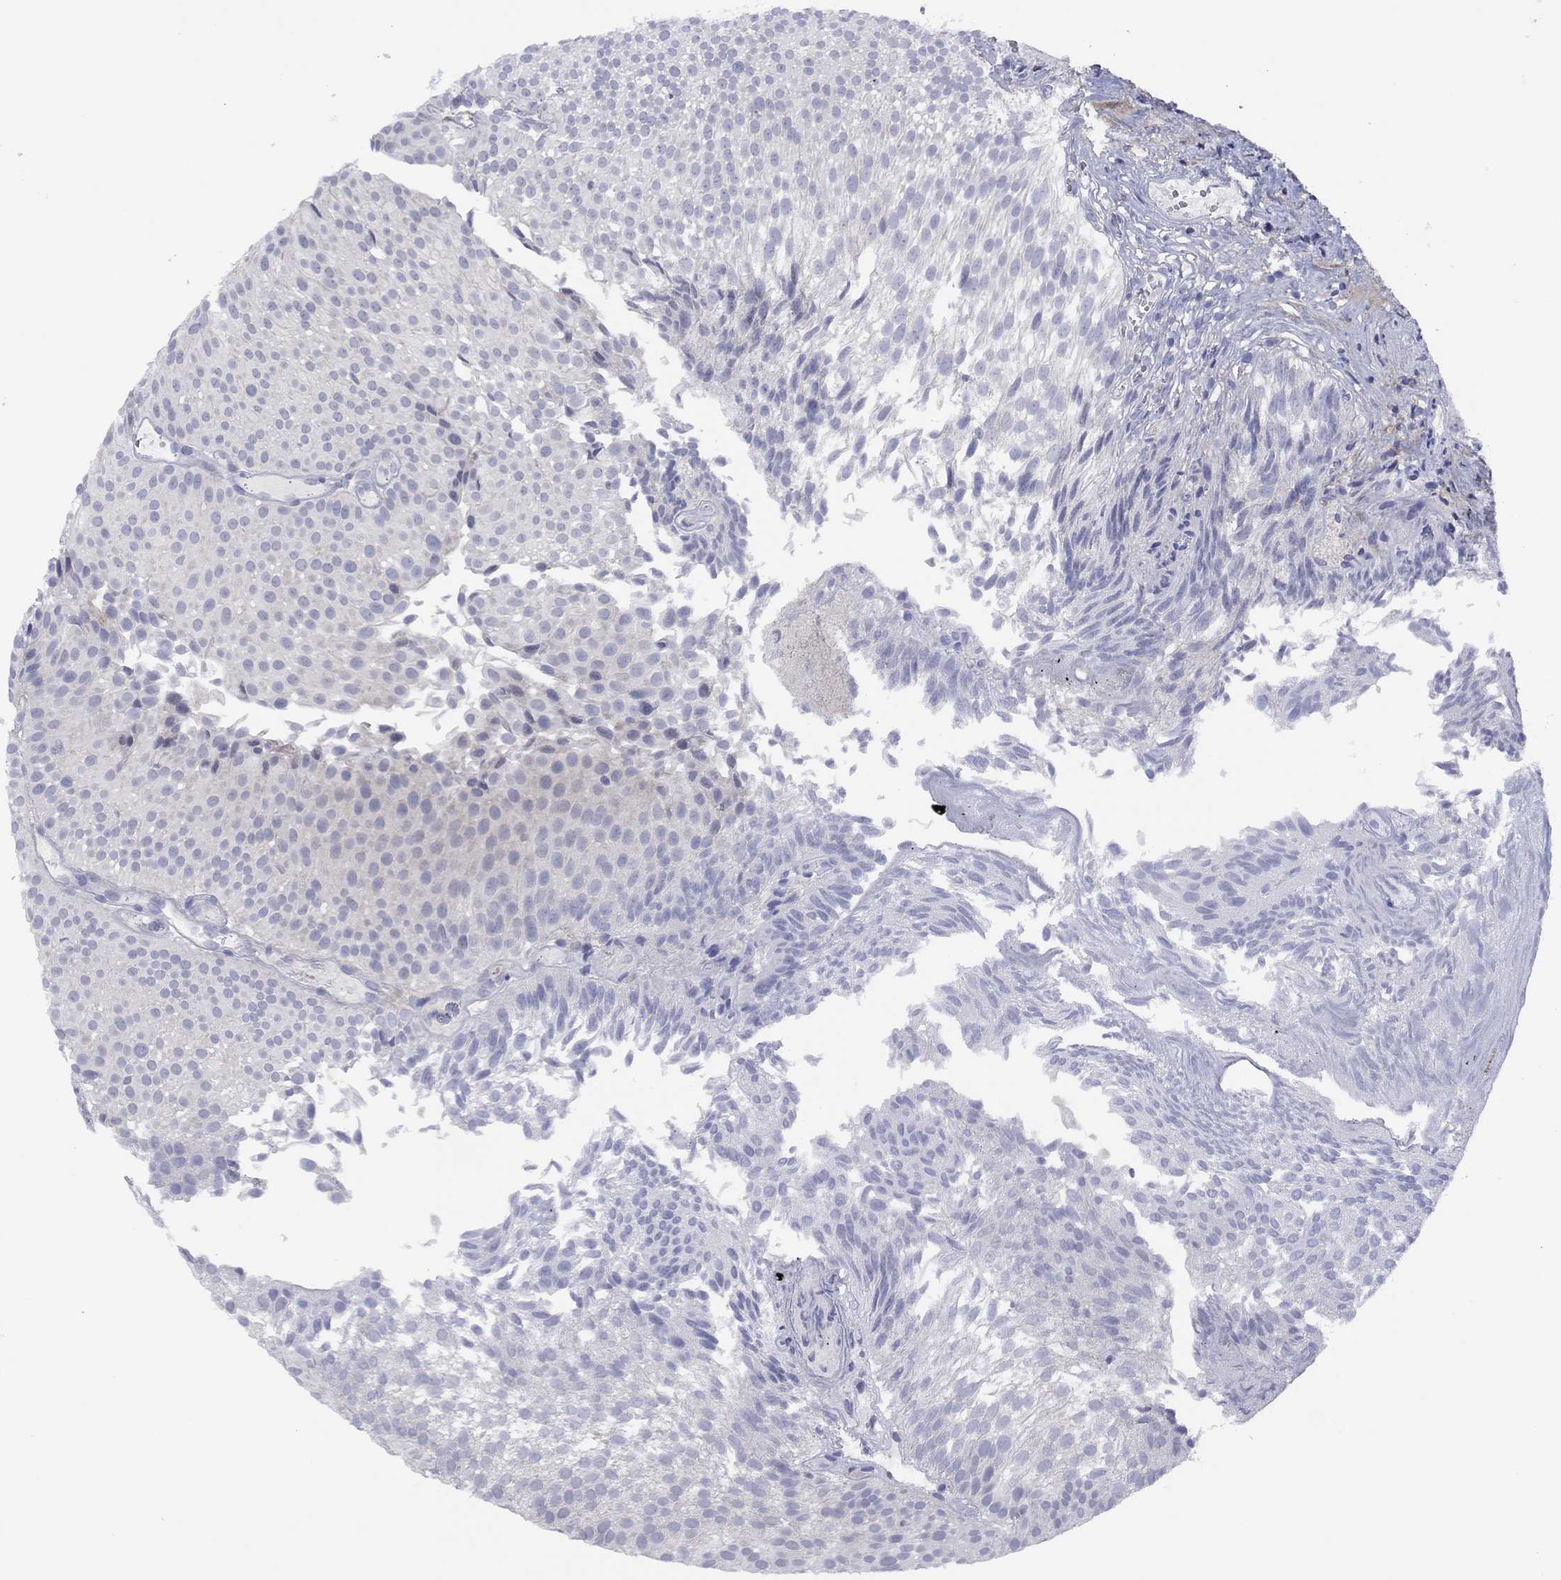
{"staining": {"intensity": "negative", "quantity": "none", "location": "none"}, "tissue": "urothelial cancer", "cell_type": "Tumor cells", "image_type": "cancer", "snomed": [{"axis": "morphology", "description": "Urothelial carcinoma, Low grade"}, {"axis": "topography", "description": "Urinary bladder"}], "caption": "High magnification brightfield microscopy of urothelial cancer stained with DAB (brown) and counterstained with hematoxylin (blue): tumor cells show no significant staining. (DAB (3,3'-diaminobenzidine) immunohistochemistry visualized using brightfield microscopy, high magnification).", "gene": "CYP2B6", "patient": {"sex": "male", "age": 65}}